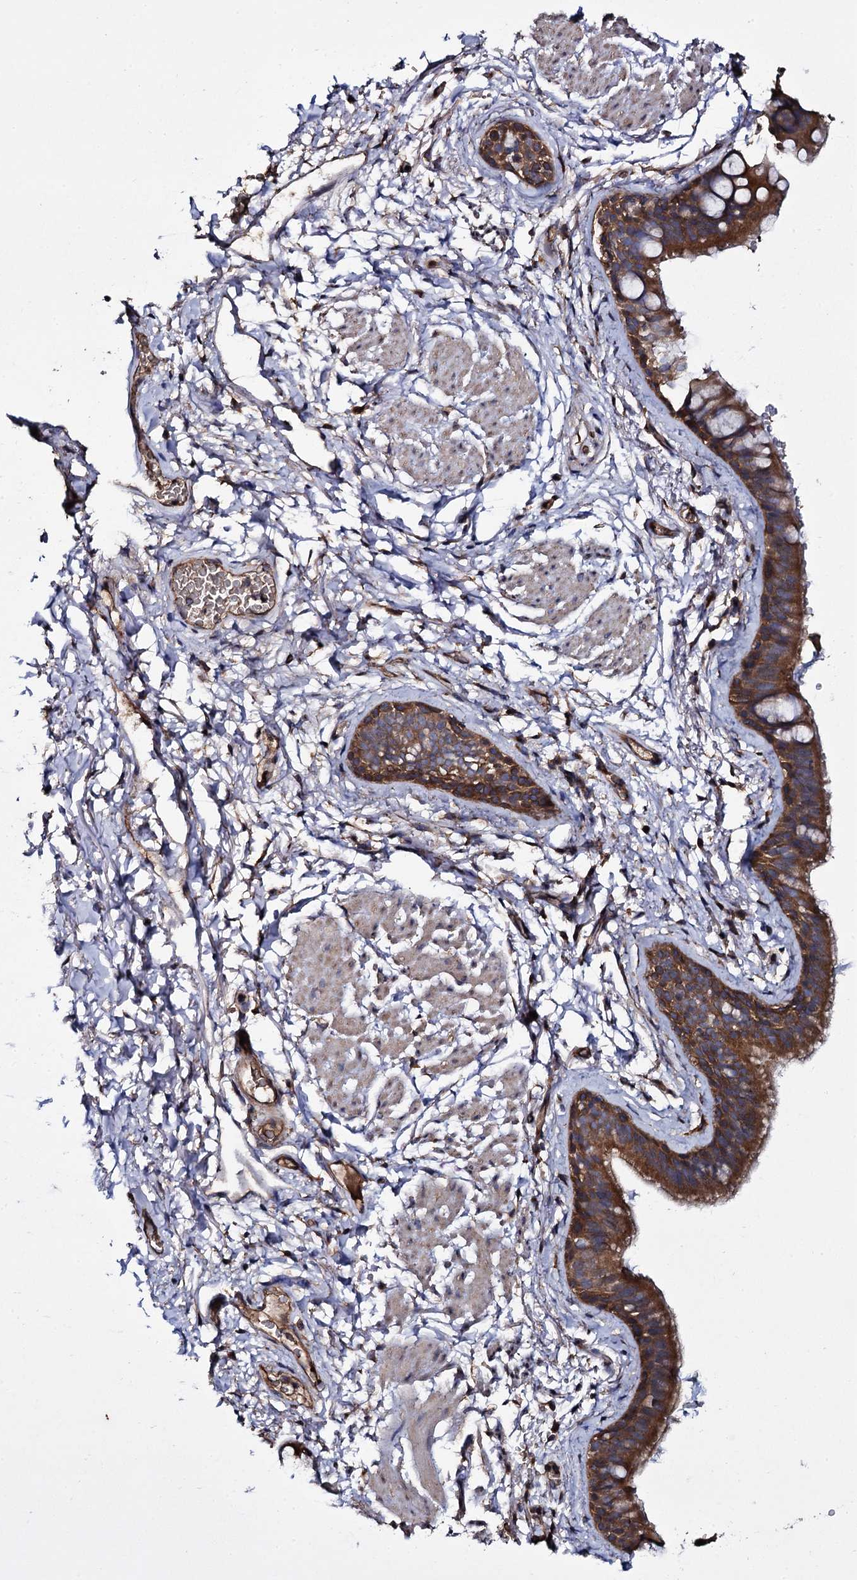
{"staining": {"intensity": "moderate", "quantity": ">75%", "location": "cytoplasmic/membranous"}, "tissue": "bronchus", "cell_type": "Respiratory epithelial cells", "image_type": "normal", "snomed": [{"axis": "morphology", "description": "Normal tissue, NOS"}, {"axis": "topography", "description": "Cartilage tissue"}], "caption": "Protein expression by immunohistochemistry (IHC) shows moderate cytoplasmic/membranous positivity in approximately >75% of respiratory epithelial cells in benign bronchus.", "gene": "TTC23", "patient": {"sex": "male", "age": 63}}